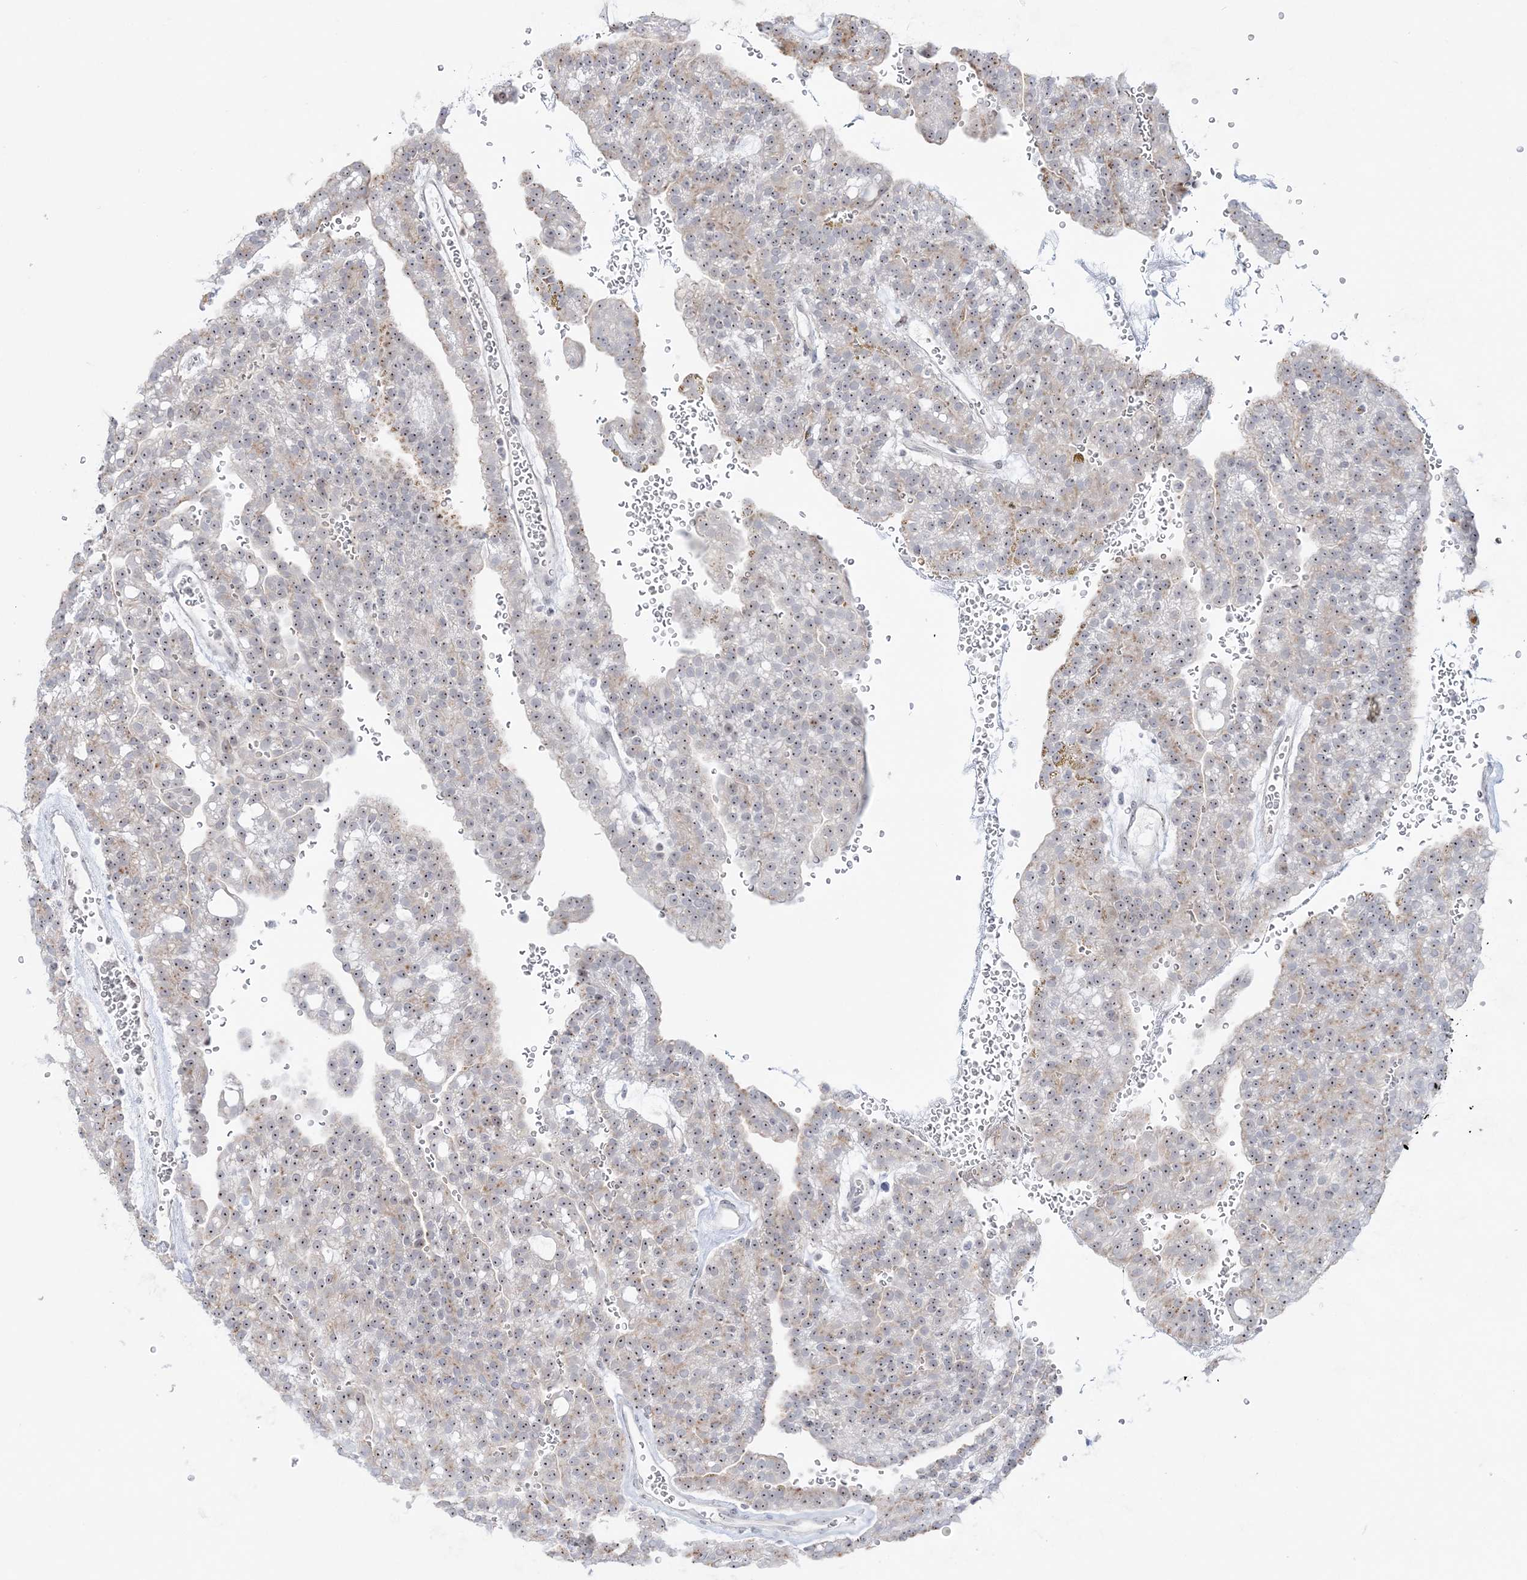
{"staining": {"intensity": "moderate", "quantity": "25%-75%", "location": "nuclear"}, "tissue": "renal cancer", "cell_type": "Tumor cells", "image_type": "cancer", "snomed": [{"axis": "morphology", "description": "Adenocarcinoma, NOS"}, {"axis": "topography", "description": "Kidney"}], "caption": "This micrograph shows IHC staining of renal adenocarcinoma, with medium moderate nuclear staining in approximately 25%-75% of tumor cells.", "gene": "SH3BP4", "patient": {"sex": "male", "age": 63}}